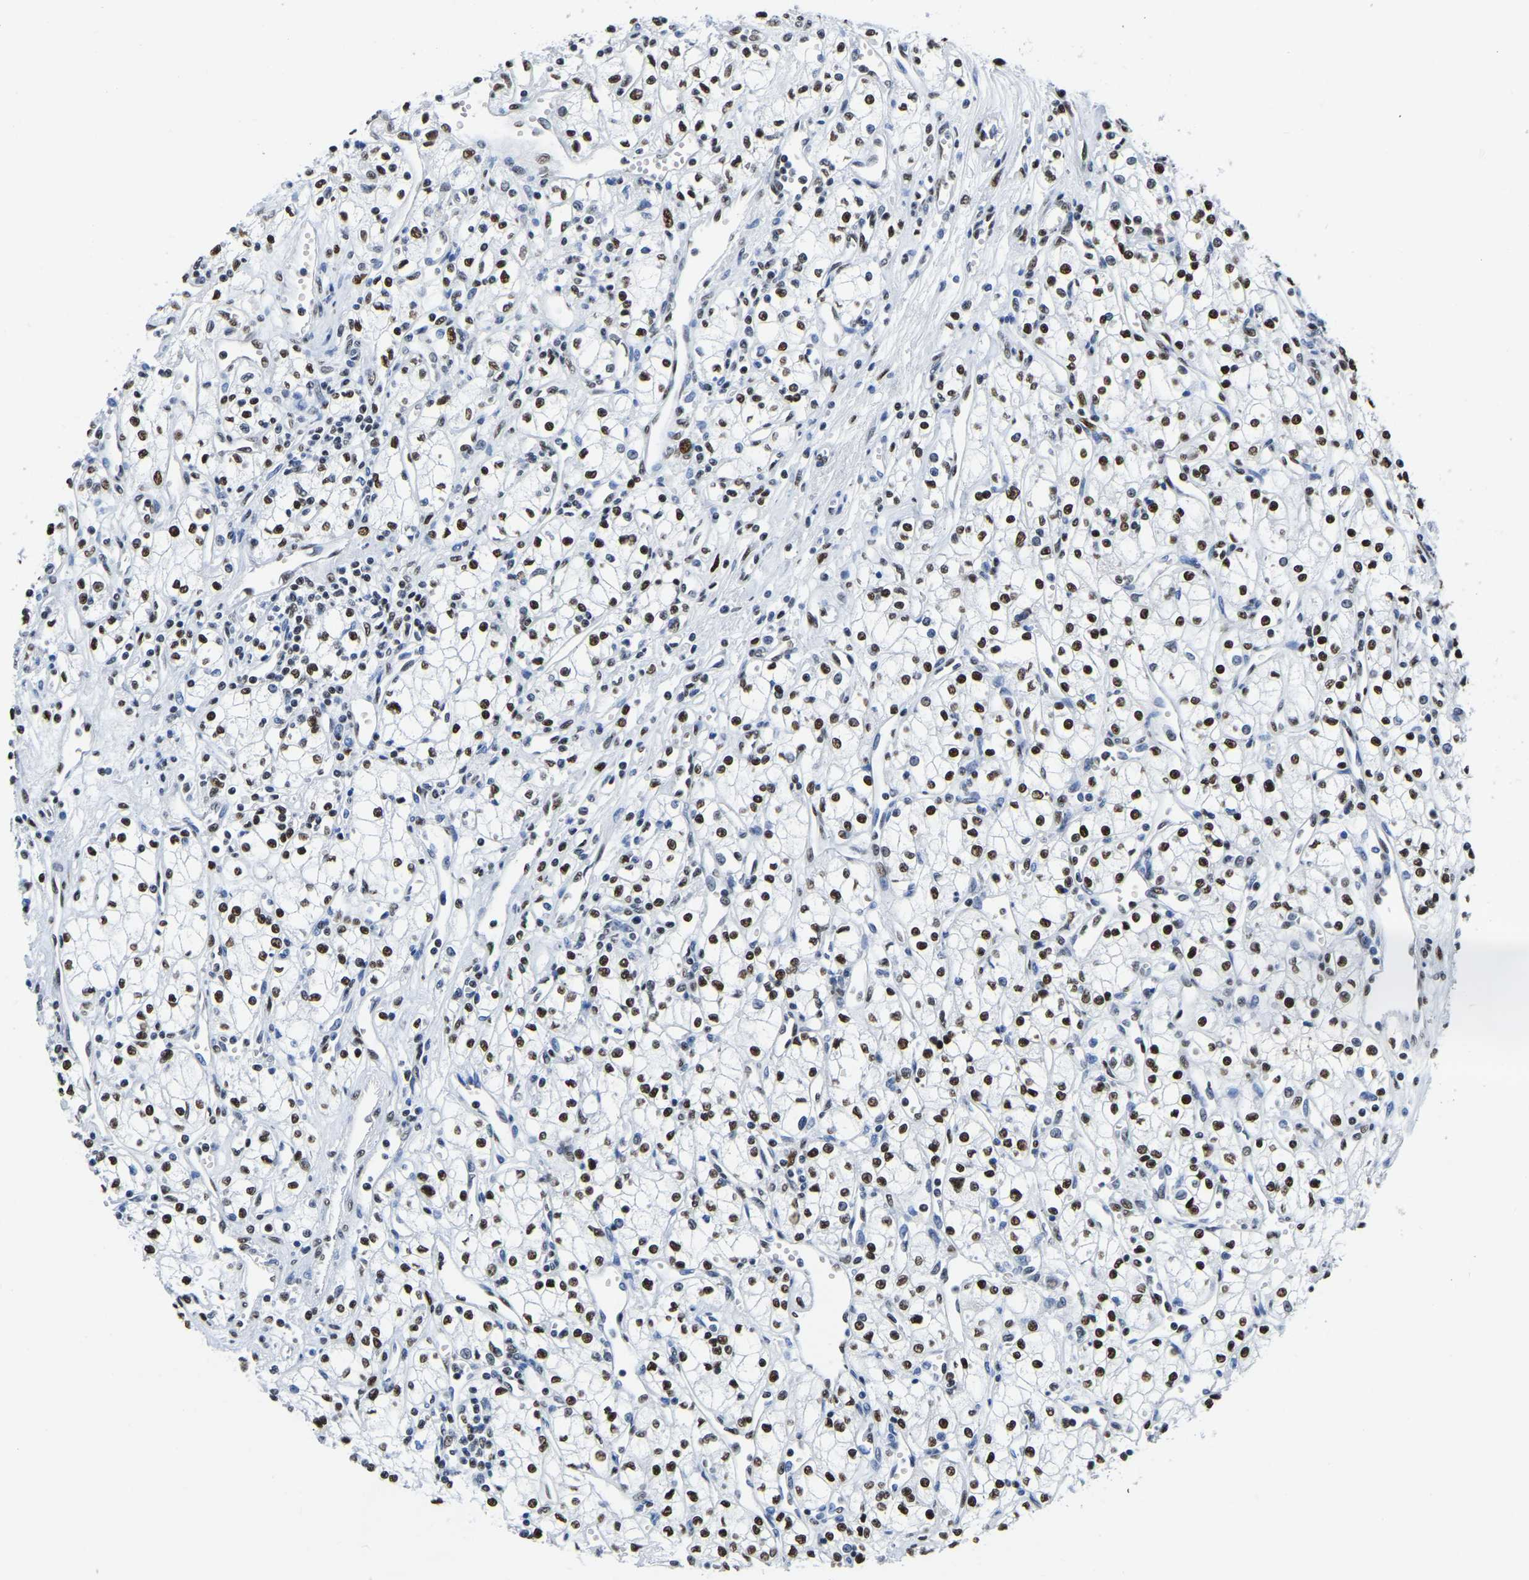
{"staining": {"intensity": "strong", "quantity": ">75%", "location": "nuclear"}, "tissue": "renal cancer", "cell_type": "Tumor cells", "image_type": "cancer", "snomed": [{"axis": "morphology", "description": "Adenocarcinoma, NOS"}, {"axis": "topography", "description": "Kidney"}], "caption": "IHC image of adenocarcinoma (renal) stained for a protein (brown), which reveals high levels of strong nuclear expression in about >75% of tumor cells.", "gene": "UBA1", "patient": {"sex": "male", "age": 59}}